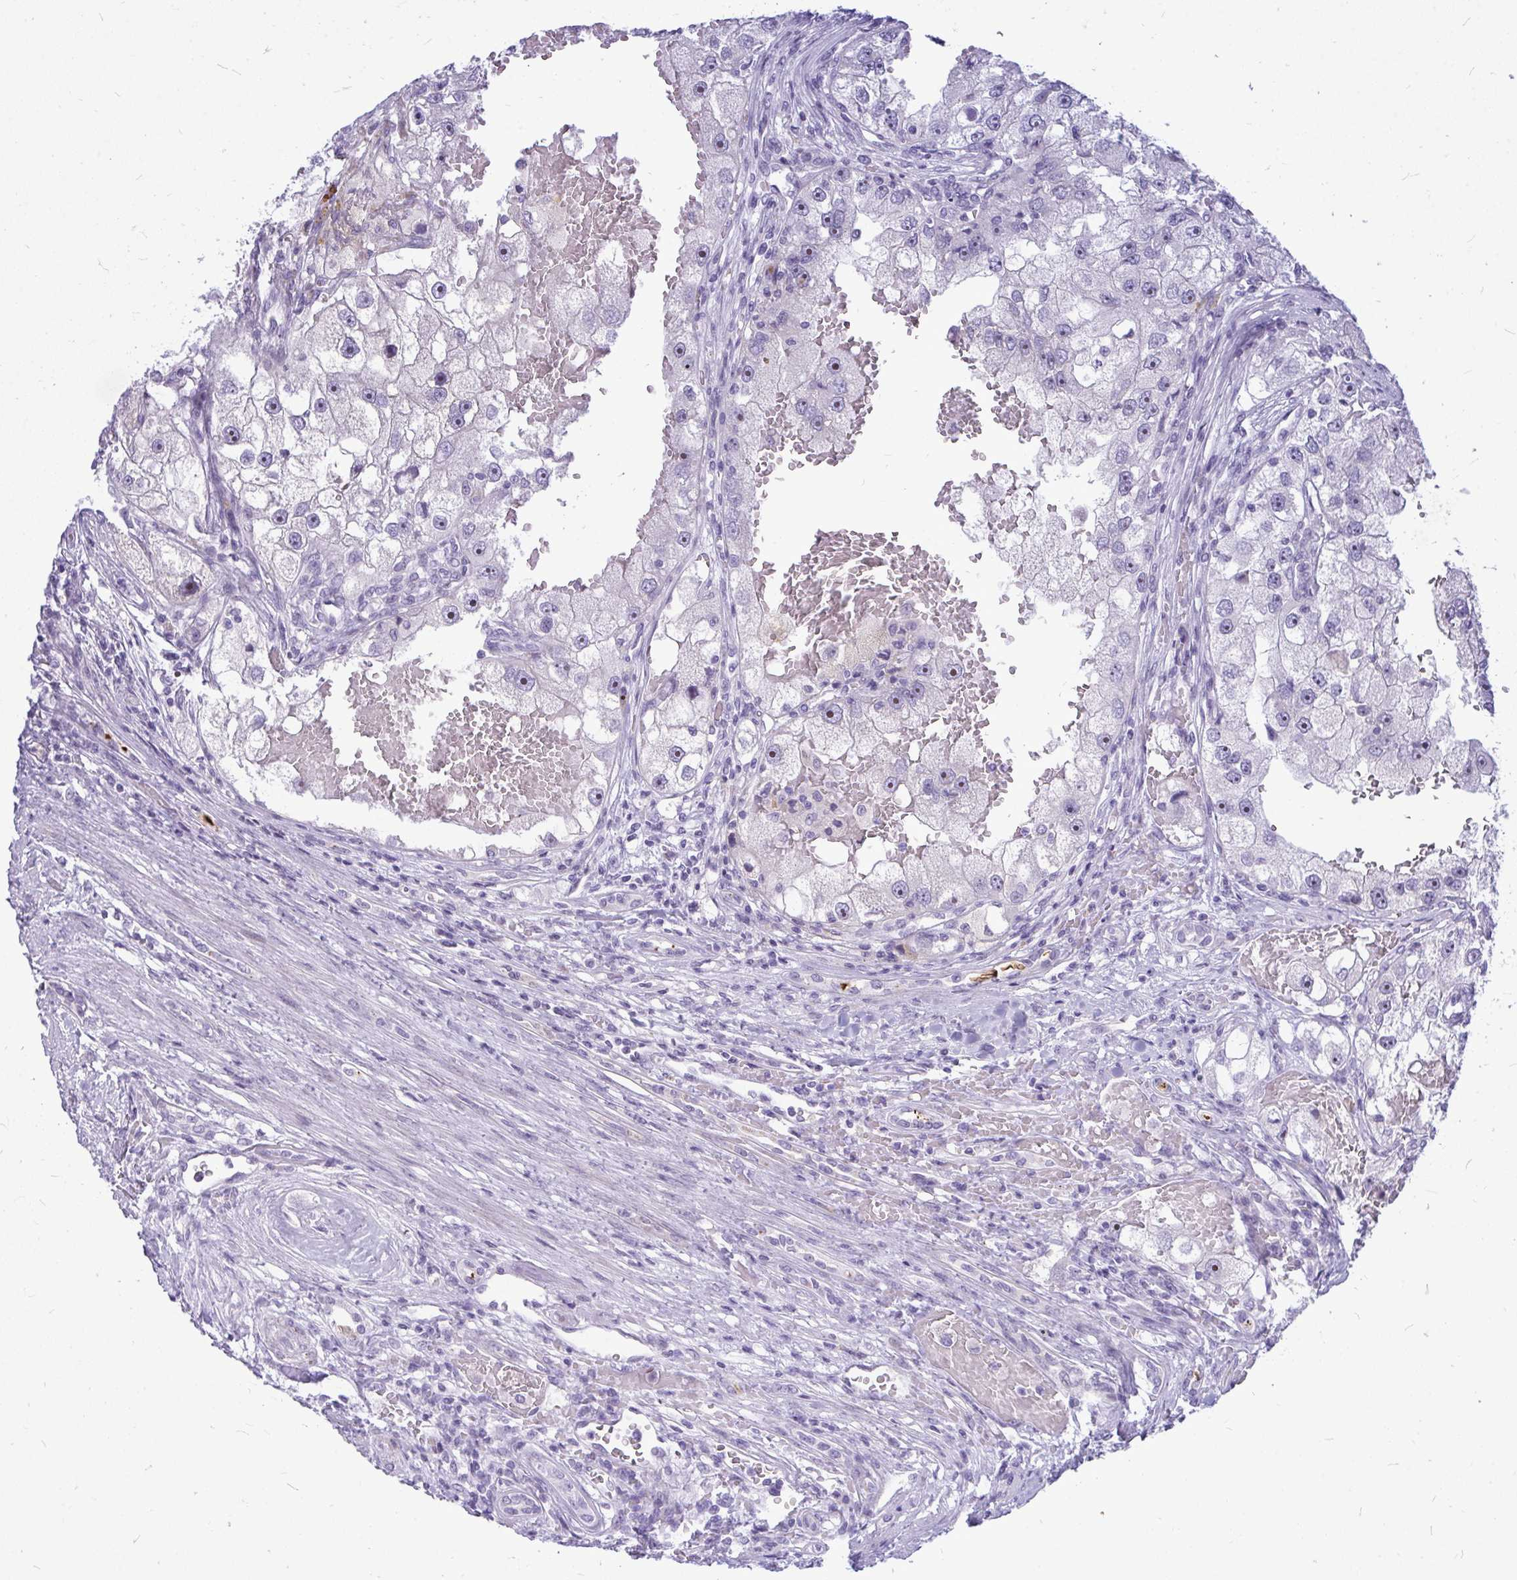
{"staining": {"intensity": "negative", "quantity": "none", "location": "none"}, "tissue": "renal cancer", "cell_type": "Tumor cells", "image_type": "cancer", "snomed": [{"axis": "morphology", "description": "Adenocarcinoma, NOS"}, {"axis": "topography", "description": "Kidney"}], "caption": "DAB (3,3'-diaminobenzidine) immunohistochemical staining of human renal adenocarcinoma reveals no significant staining in tumor cells.", "gene": "ZSCAN25", "patient": {"sex": "male", "age": 63}}